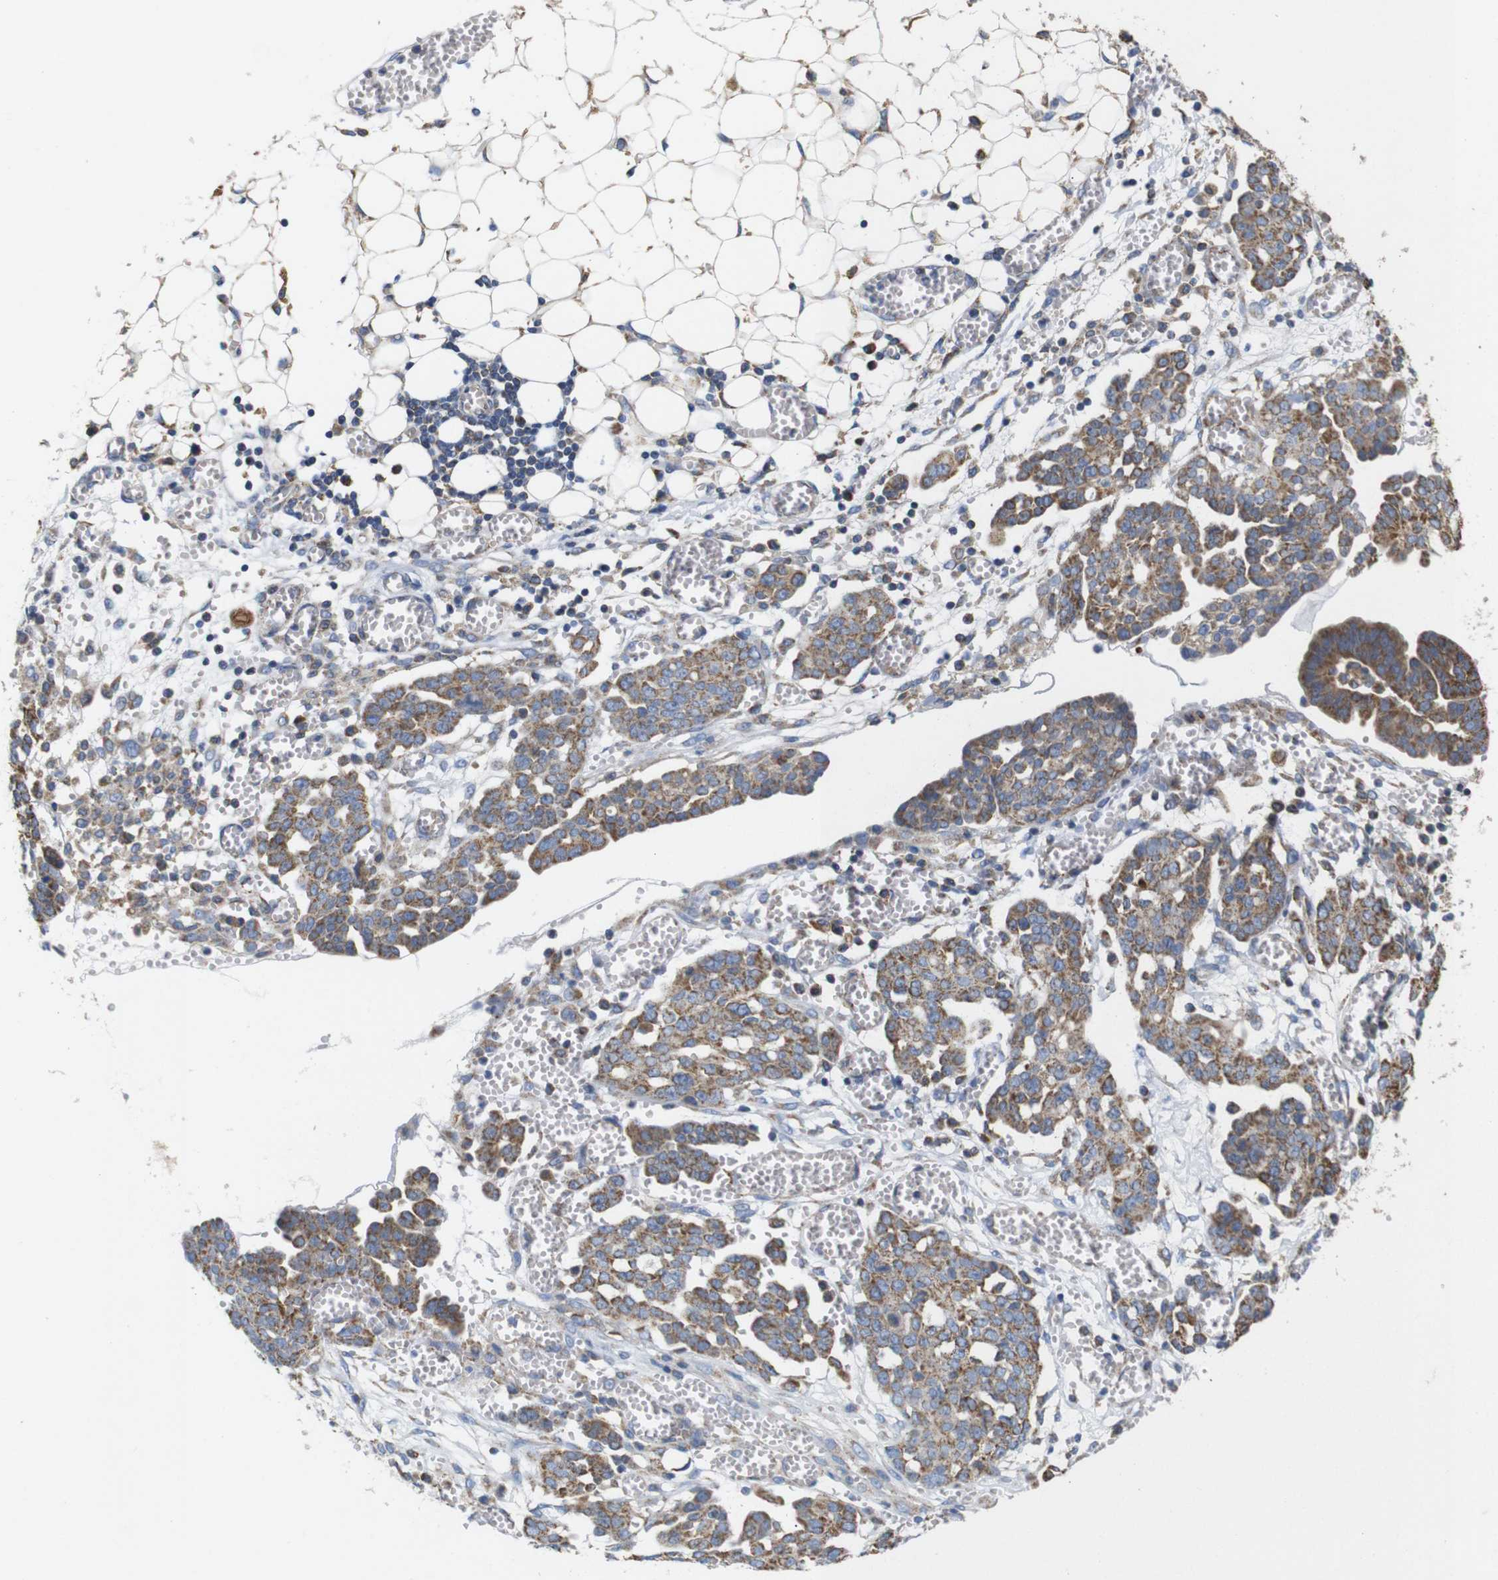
{"staining": {"intensity": "moderate", "quantity": ">75%", "location": "cytoplasmic/membranous"}, "tissue": "ovarian cancer", "cell_type": "Tumor cells", "image_type": "cancer", "snomed": [{"axis": "morphology", "description": "Cystadenocarcinoma, serous, NOS"}, {"axis": "topography", "description": "Soft tissue"}, {"axis": "topography", "description": "Ovary"}], "caption": "Serous cystadenocarcinoma (ovarian) stained with a brown dye shows moderate cytoplasmic/membranous positive expression in about >75% of tumor cells.", "gene": "FAM171B", "patient": {"sex": "female", "age": 57}}